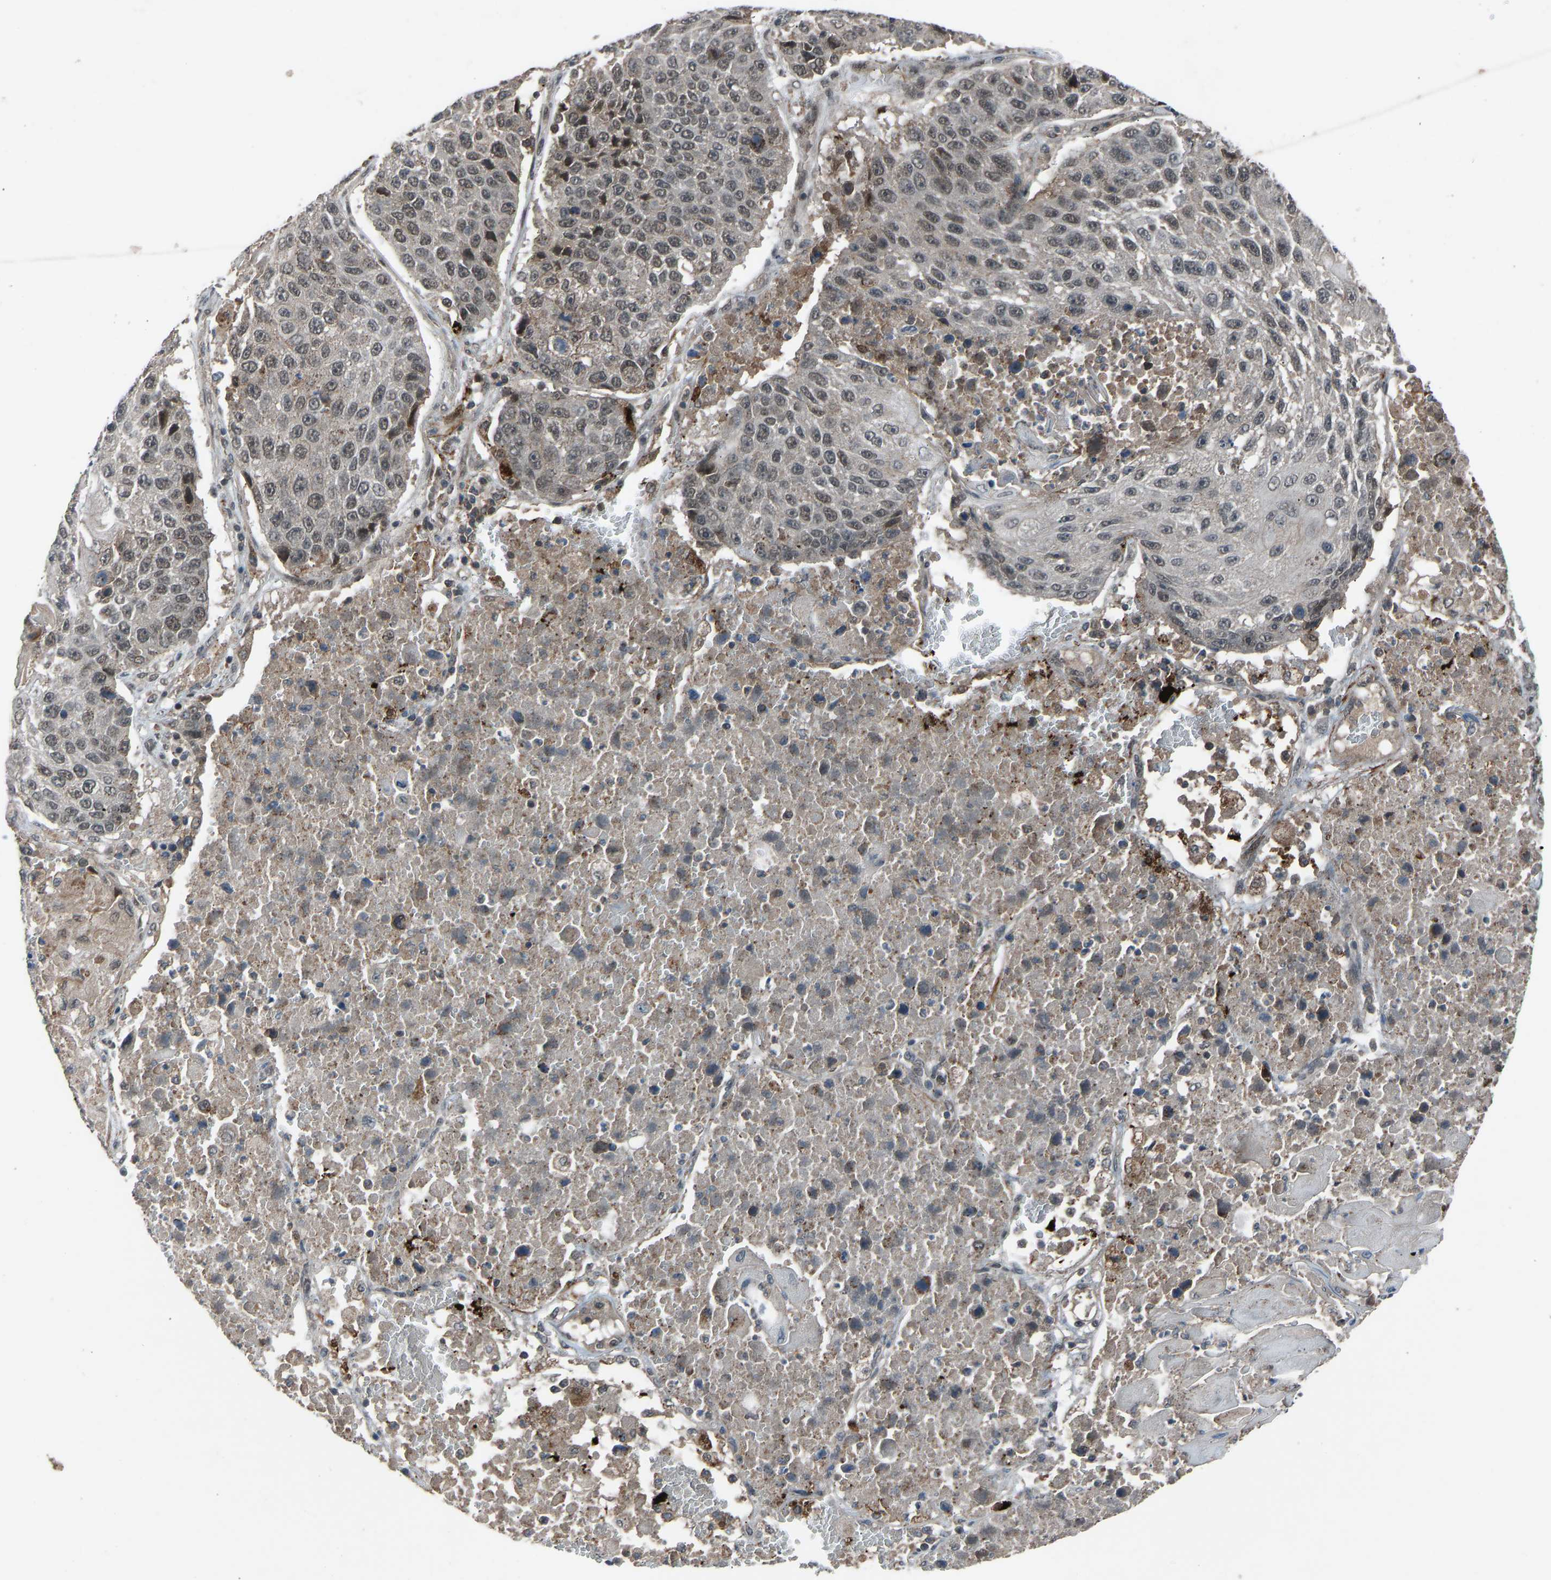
{"staining": {"intensity": "weak", "quantity": ">75%", "location": "nuclear"}, "tissue": "lung cancer", "cell_type": "Tumor cells", "image_type": "cancer", "snomed": [{"axis": "morphology", "description": "Squamous cell carcinoma, NOS"}, {"axis": "topography", "description": "Lung"}], "caption": "Approximately >75% of tumor cells in human lung cancer (squamous cell carcinoma) show weak nuclear protein staining as visualized by brown immunohistochemical staining.", "gene": "SLC43A1", "patient": {"sex": "male", "age": 61}}